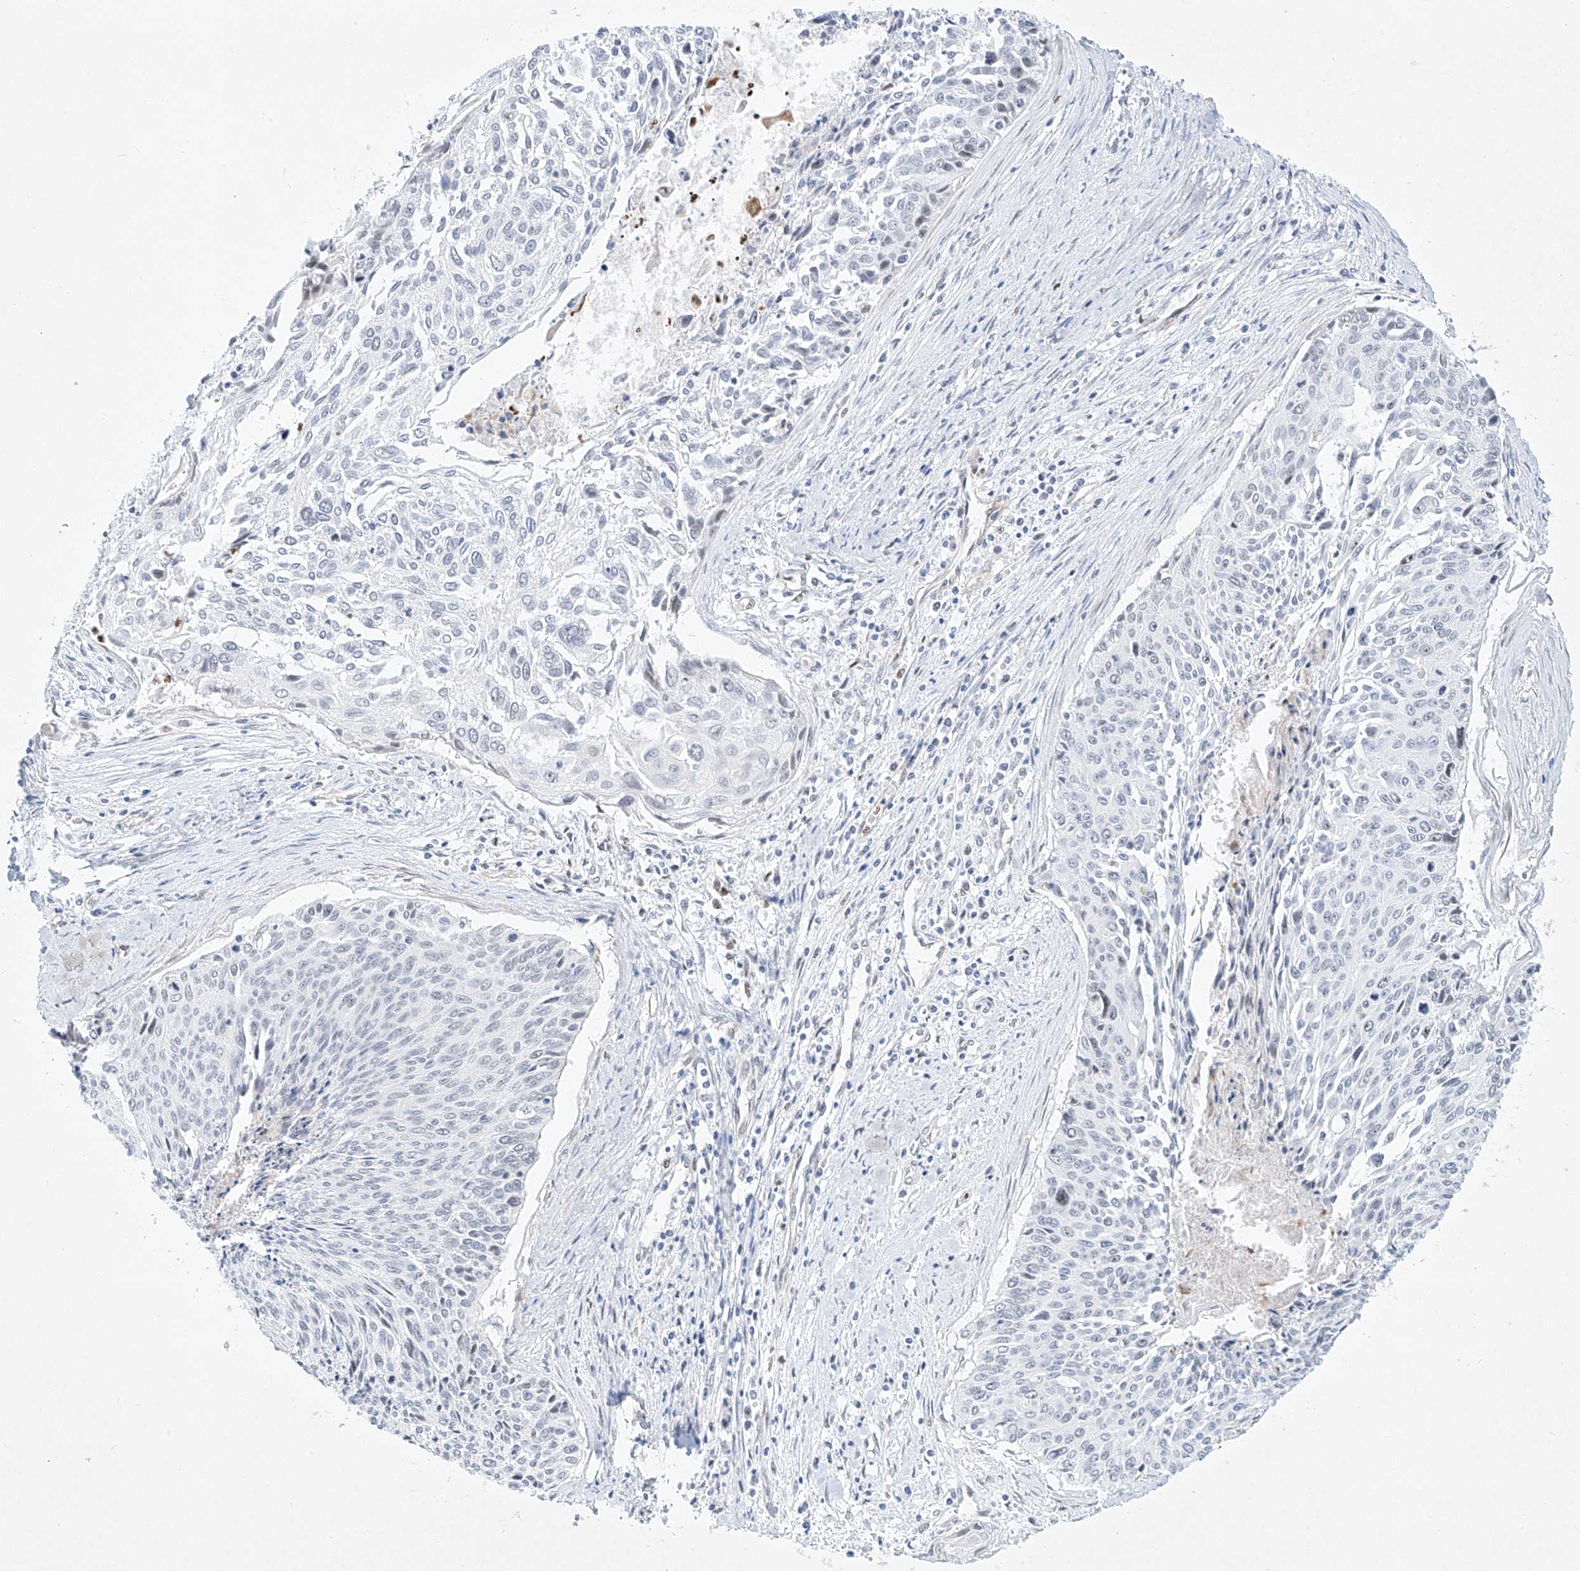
{"staining": {"intensity": "negative", "quantity": "none", "location": "none"}, "tissue": "cervical cancer", "cell_type": "Tumor cells", "image_type": "cancer", "snomed": [{"axis": "morphology", "description": "Squamous cell carcinoma, NOS"}, {"axis": "topography", "description": "Cervix"}], "caption": "Immunohistochemistry photomicrograph of human cervical cancer (squamous cell carcinoma) stained for a protein (brown), which shows no staining in tumor cells.", "gene": "REEP2", "patient": {"sex": "female", "age": 55}}